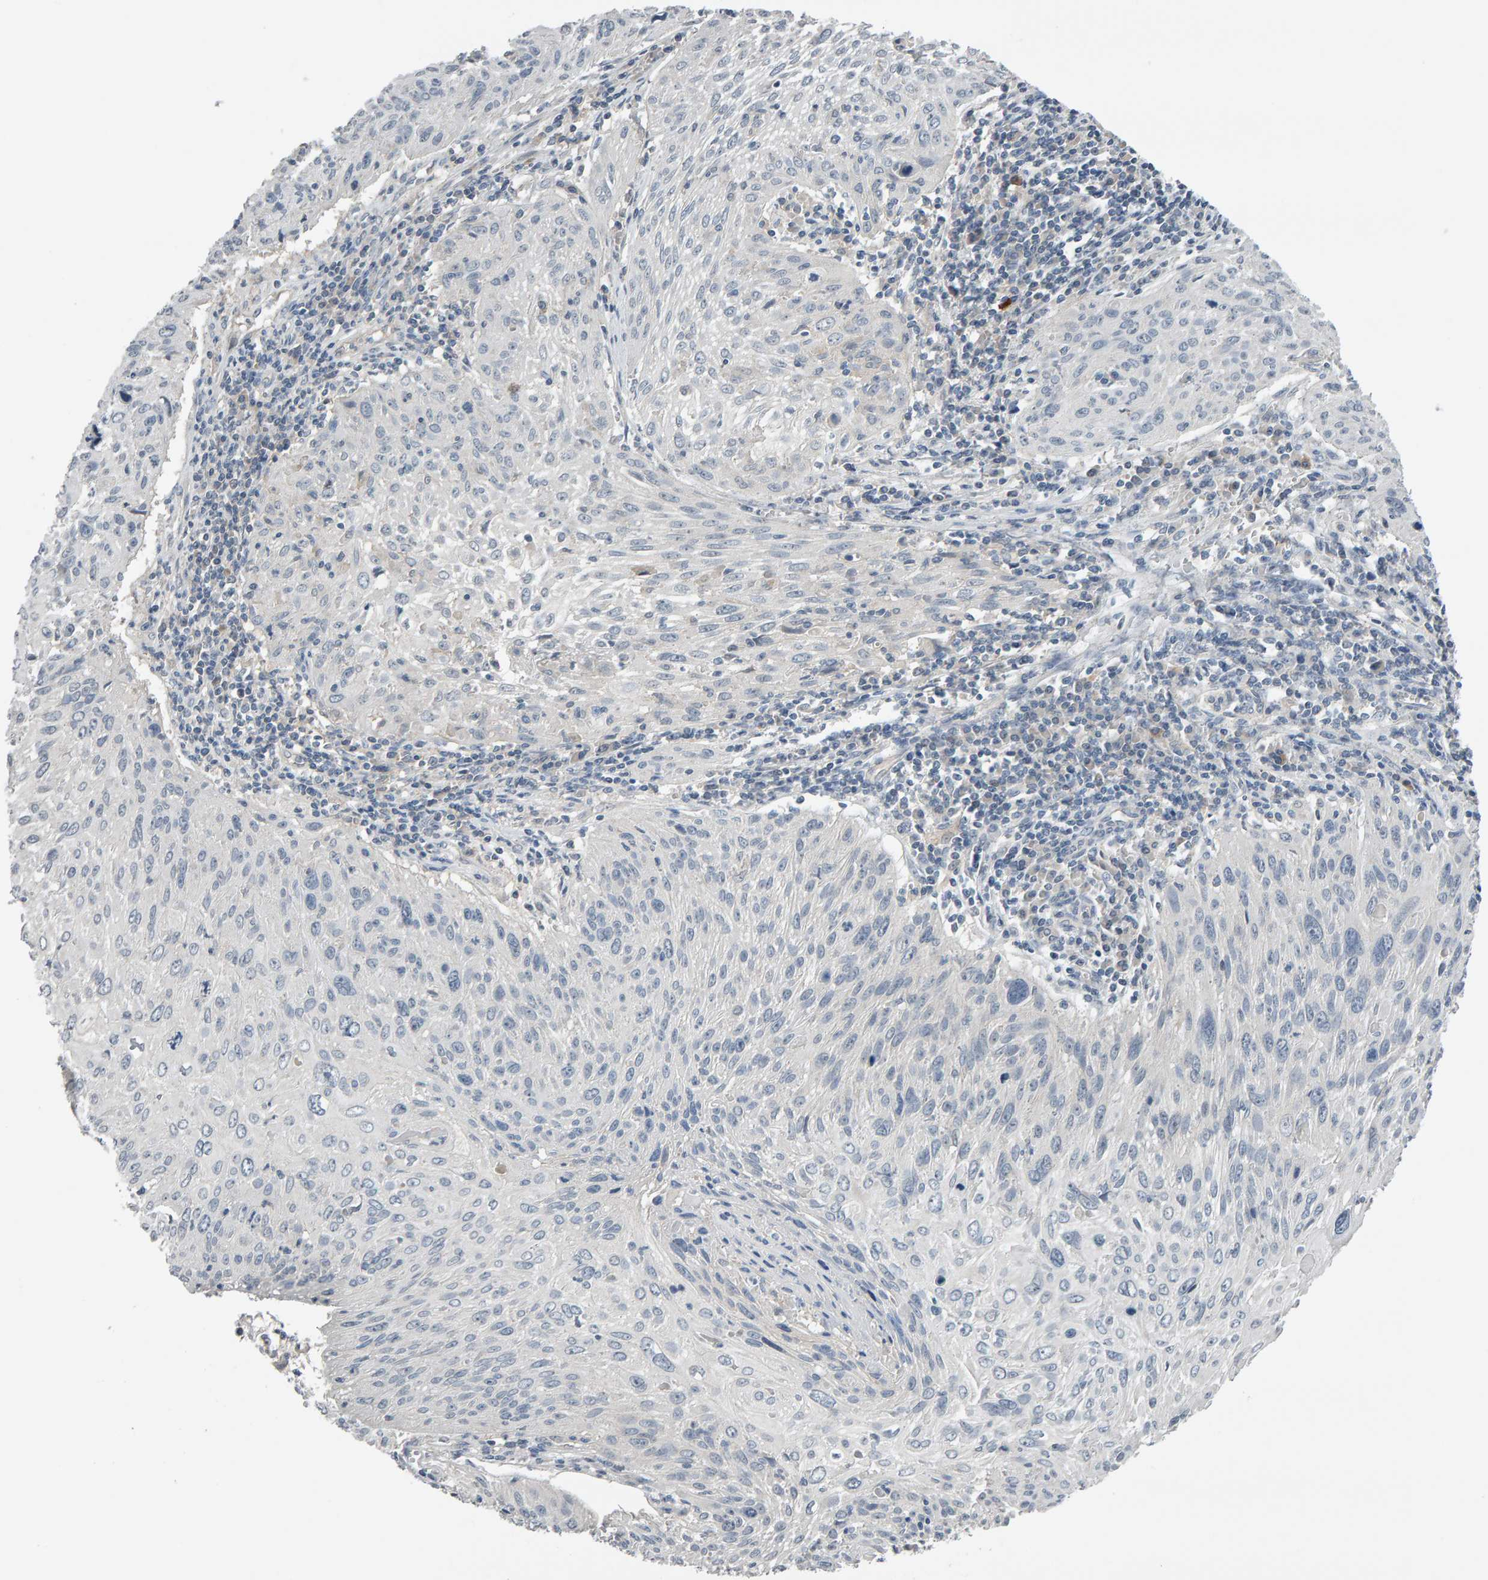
{"staining": {"intensity": "negative", "quantity": "none", "location": "none"}, "tissue": "cervical cancer", "cell_type": "Tumor cells", "image_type": "cancer", "snomed": [{"axis": "morphology", "description": "Squamous cell carcinoma, NOS"}, {"axis": "topography", "description": "Cervix"}], "caption": "Micrograph shows no protein positivity in tumor cells of cervical squamous cell carcinoma tissue.", "gene": "GFUS", "patient": {"sex": "female", "age": 51}}